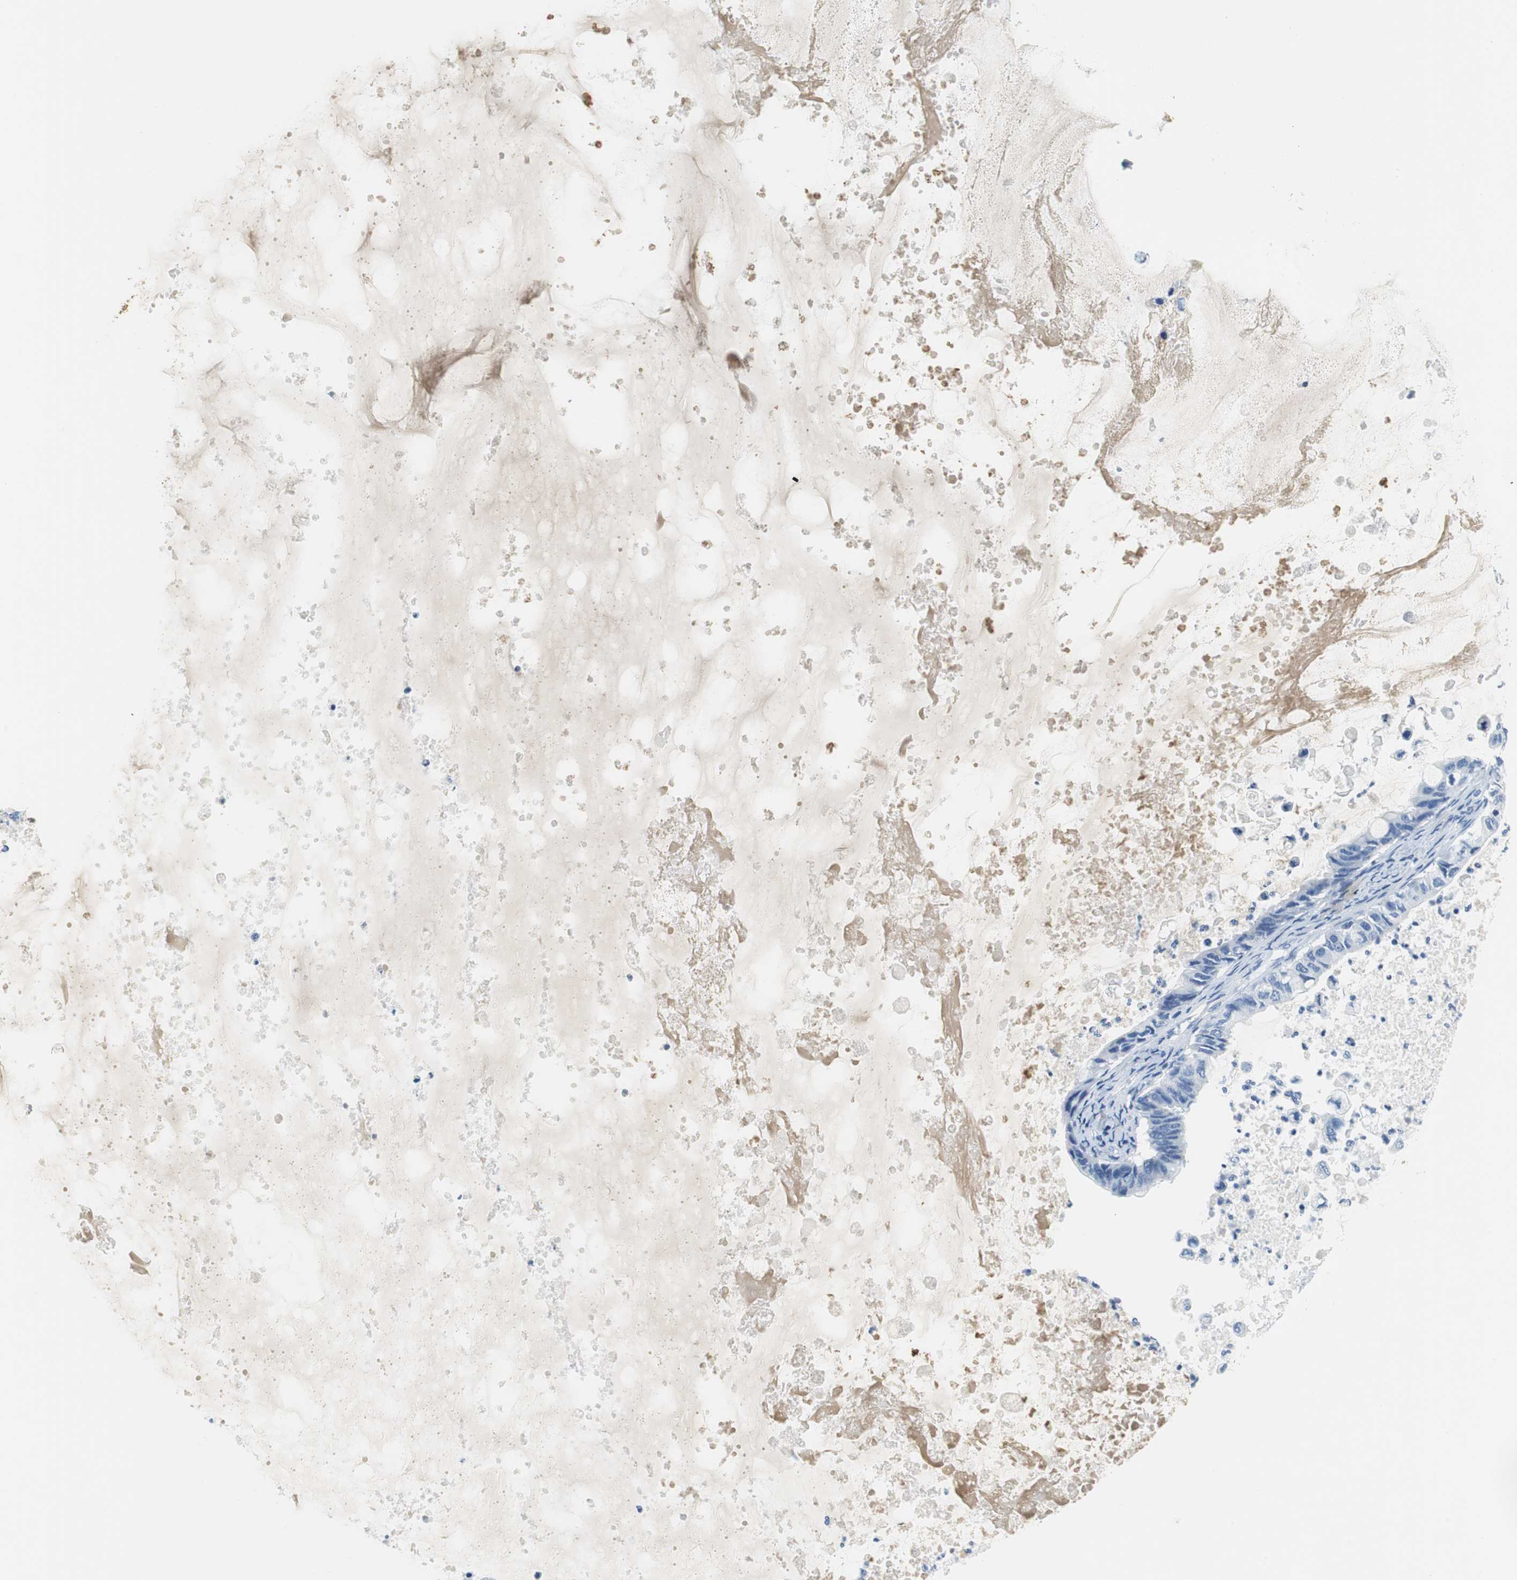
{"staining": {"intensity": "negative", "quantity": "none", "location": "none"}, "tissue": "ovarian cancer", "cell_type": "Tumor cells", "image_type": "cancer", "snomed": [{"axis": "morphology", "description": "Cystadenocarcinoma, mucinous, NOS"}, {"axis": "topography", "description": "Ovary"}], "caption": "Protein analysis of ovarian cancer (mucinous cystadenocarcinoma) displays no significant staining in tumor cells.", "gene": "TEX264", "patient": {"sex": "female", "age": 80}}